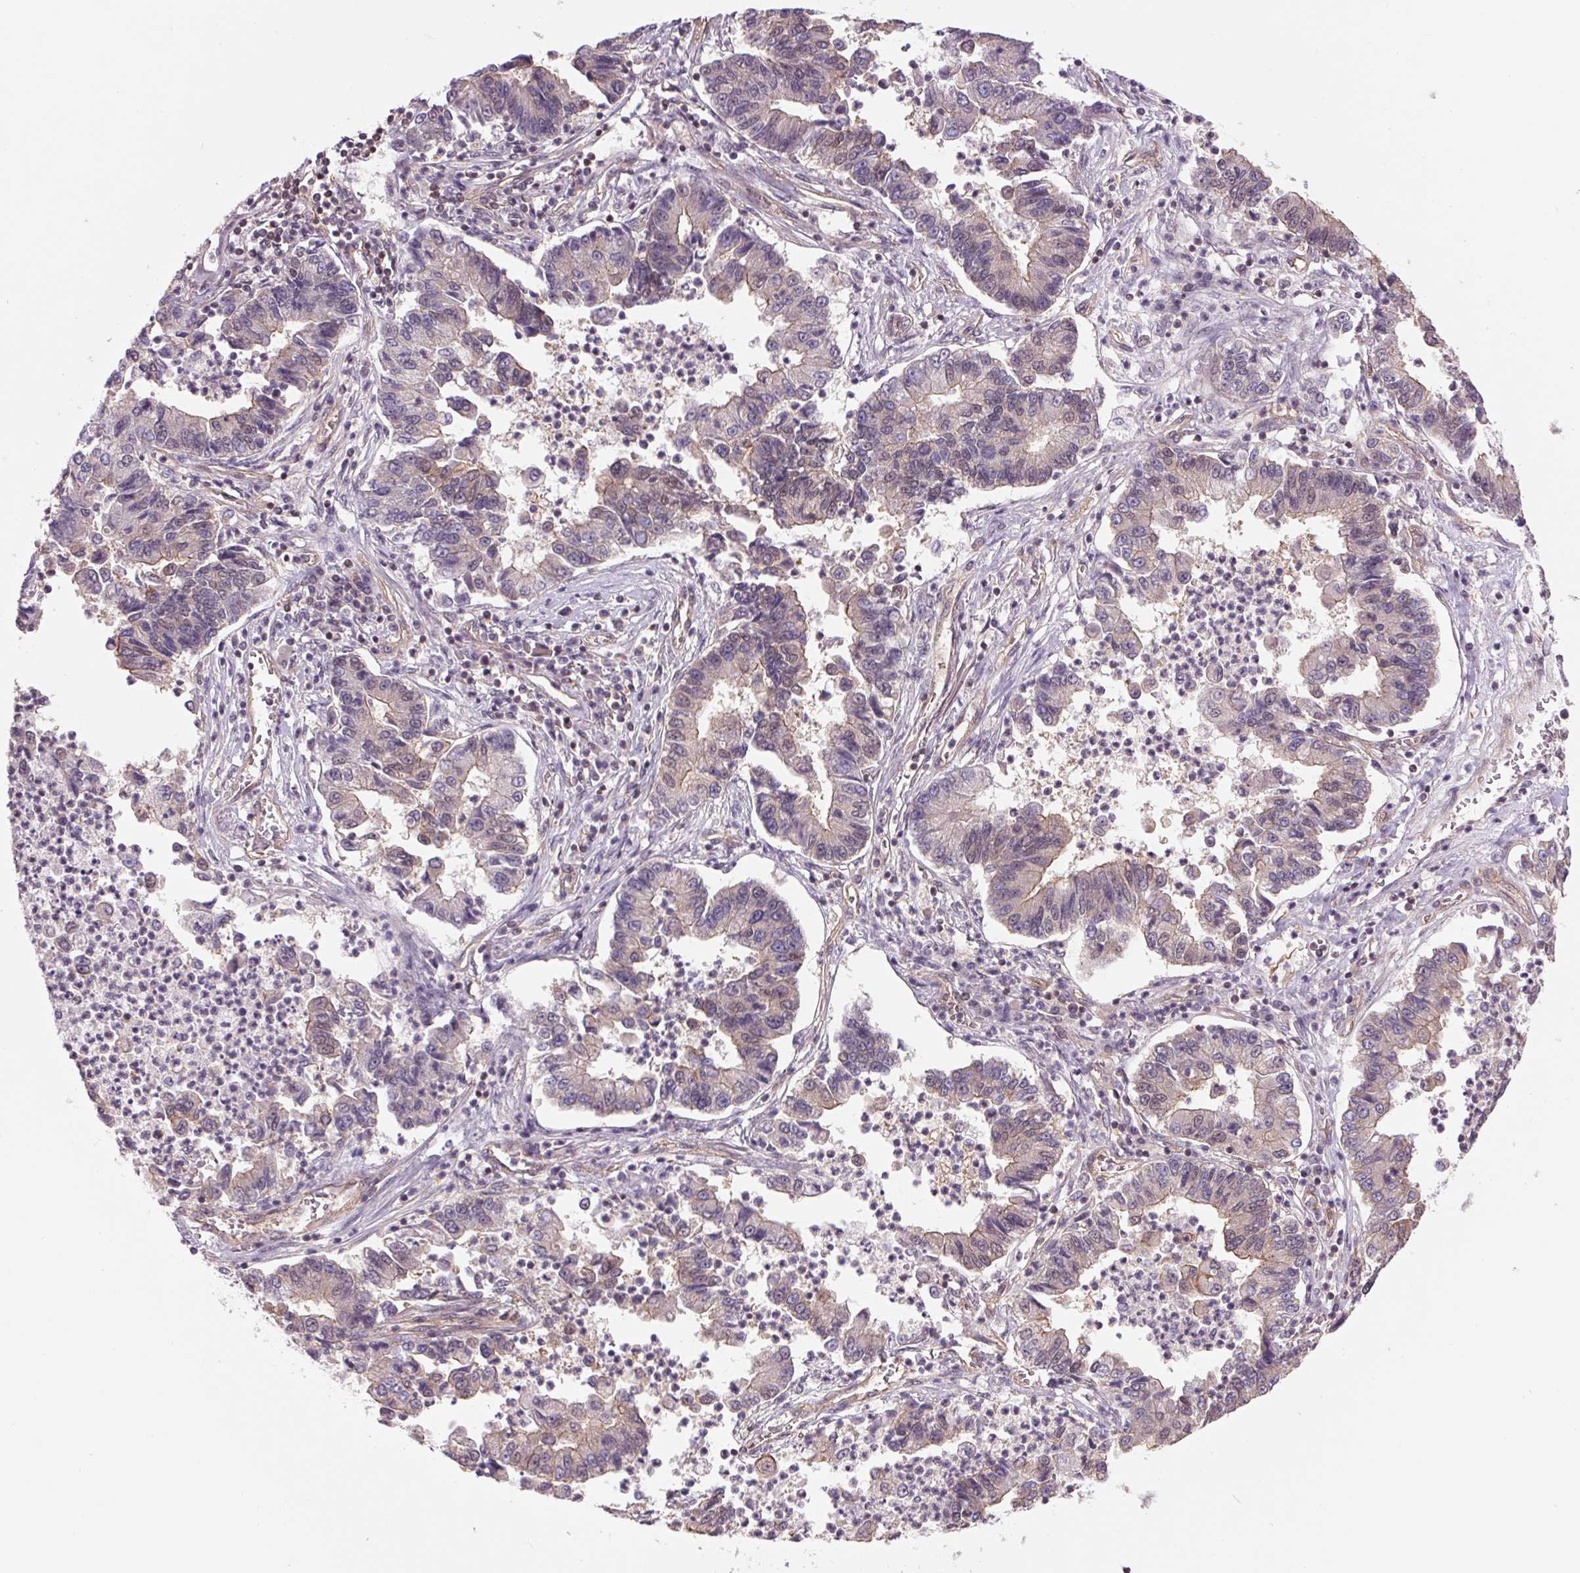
{"staining": {"intensity": "weak", "quantity": "<25%", "location": "cytoplasmic/membranous,nuclear"}, "tissue": "lung cancer", "cell_type": "Tumor cells", "image_type": "cancer", "snomed": [{"axis": "morphology", "description": "Adenocarcinoma, NOS"}, {"axis": "topography", "description": "Lung"}], "caption": "Lung cancer (adenocarcinoma) stained for a protein using immunohistochemistry (IHC) shows no positivity tumor cells.", "gene": "SH3RF2", "patient": {"sex": "female", "age": 57}}